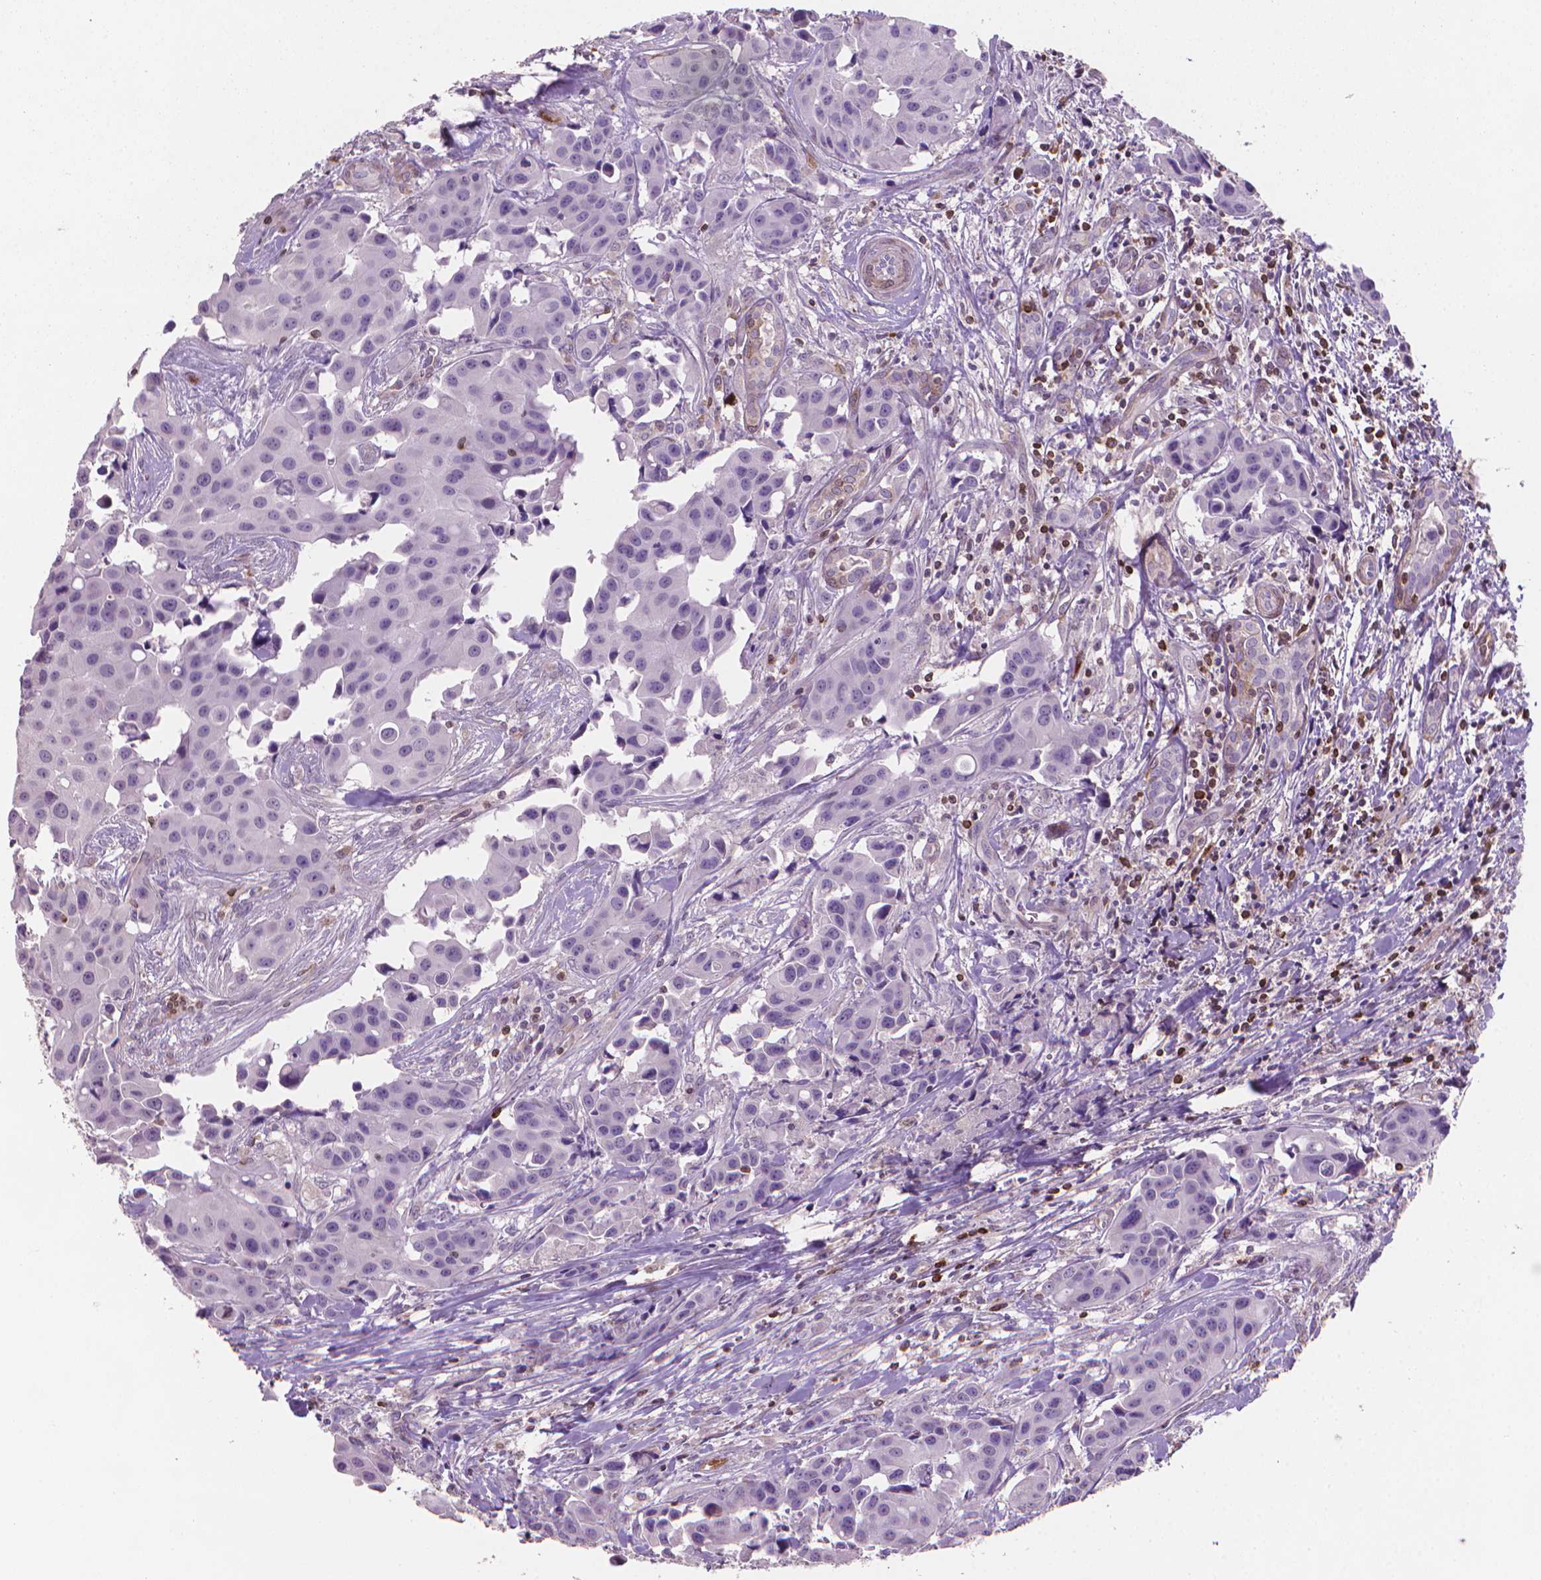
{"staining": {"intensity": "negative", "quantity": "none", "location": "none"}, "tissue": "head and neck cancer", "cell_type": "Tumor cells", "image_type": "cancer", "snomed": [{"axis": "morphology", "description": "Adenocarcinoma, NOS"}, {"axis": "topography", "description": "Head-Neck"}], "caption": "This photomicrograph is of head and neck cancer (adenocarcinoma) stained with immunohistochemistry to label a protein in brown with the nuclei are counter-stained blue. There is no staining in tumor cells.", "gene": "BCL2", "patient": {"sex": "male", "age": 76}}